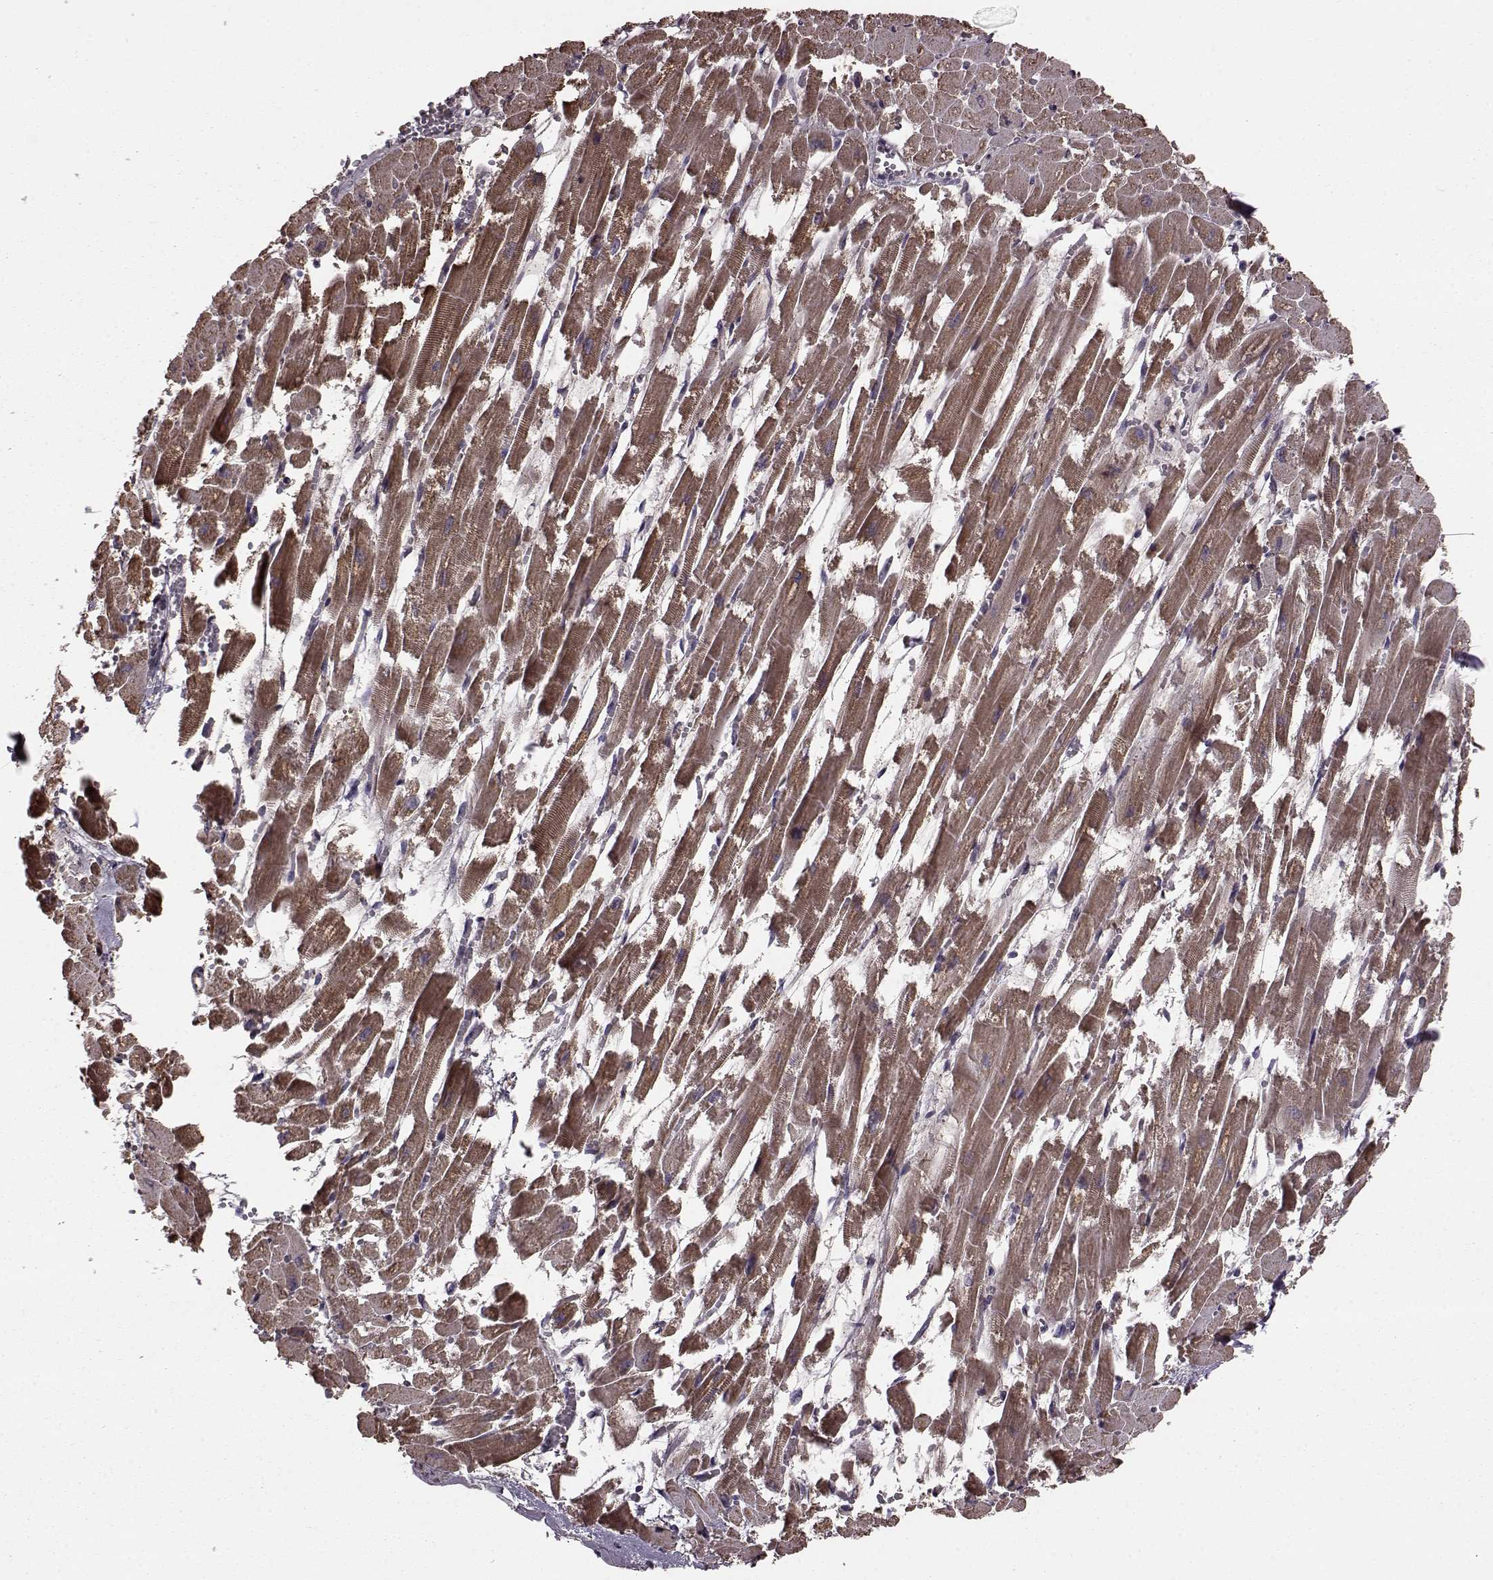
{"staining": {"intensity": "moderate", "quantity": "25%-75%", "location": "cytoplasmic/membranous"}, "tissue": "heart muscle", "cell_type": "Cardiomyocytes", "image_type": "normal", "snomed": [{"axis": "morphology", "description": "Normal tissue, NOS"}, {"axis": "topography", "description": "Heart"}], "caption": "This is a micrograph of IHC staining of normal heart muscle, which shows moderate expression in the cytoplasmic/membranous of cardiomyocytes.", "gene": "PUDP", "patient": {"sex": "female", "age": 52}}